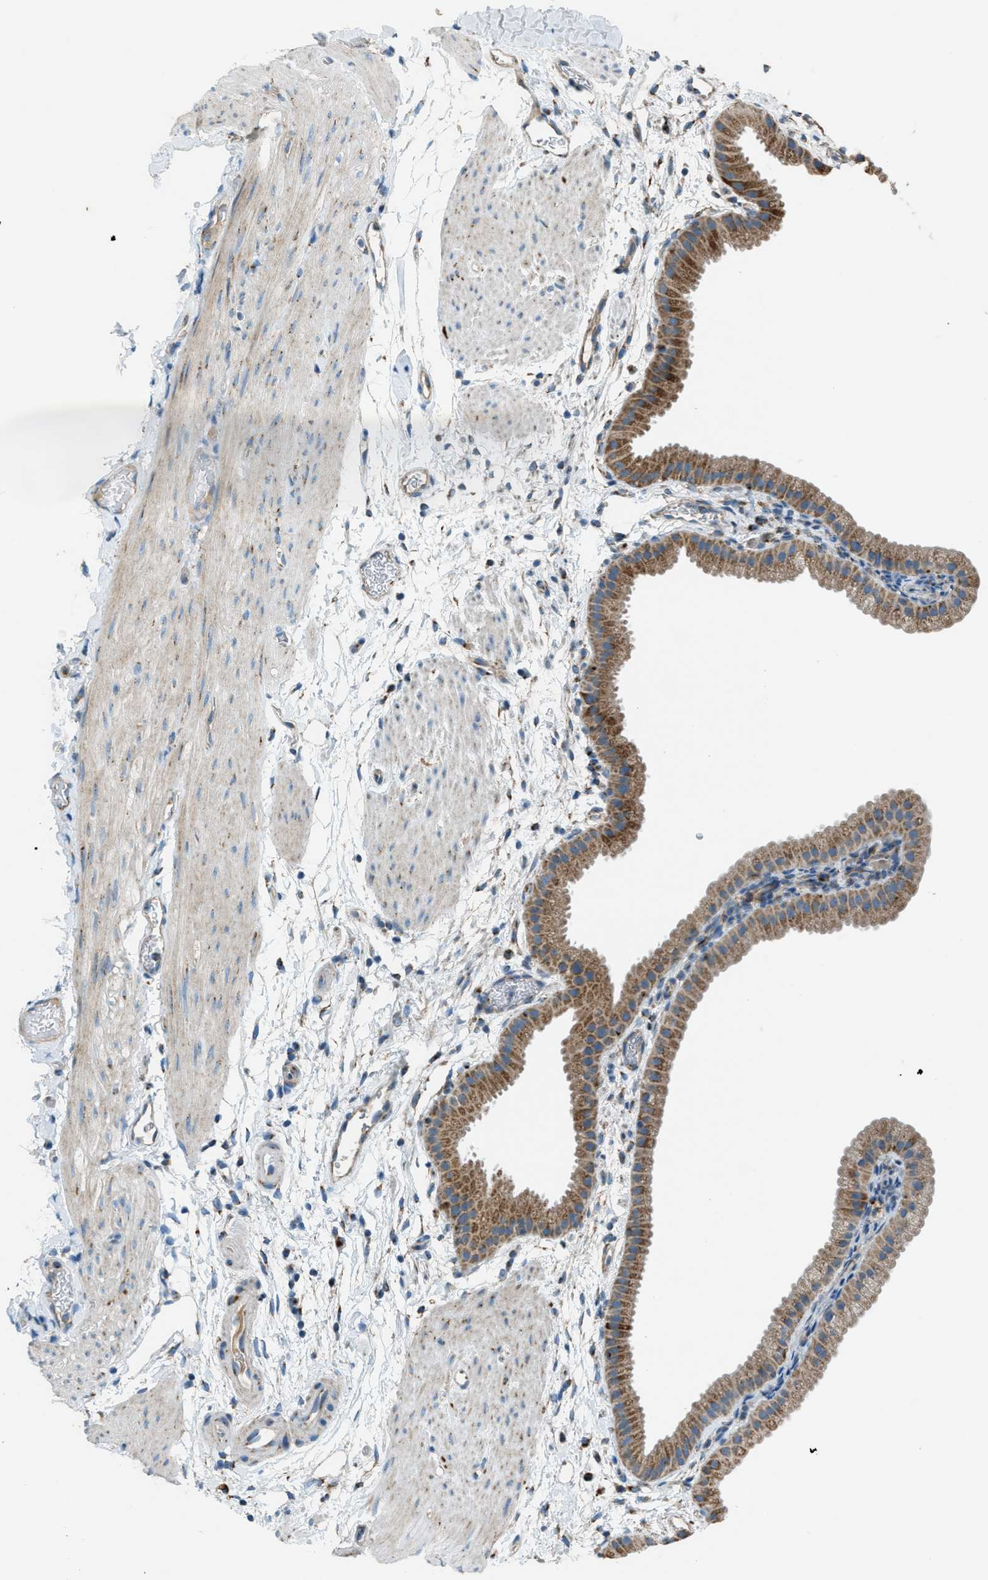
{"staining": {"intensity": "moderate", "quantity": ">75%", "location": "cytoplasmic/membranous"}, "tissue": "gallbladder", "cell_type": "Glandular cells", "image_type": "normal", "snomed": [{"axis": "morphology", "description": "Normal tissue, NOS"}, {"axis": "topography", "description": "Gallbladder"}], "caption": "Moderate cytoplasmic/membranous protein expression is seen in about >75% of glandular cells in gallbladder. The staining is performed using DAB (3,3'-diaminobenzidine) brown chromogen to label protein expression. The nuclei are counter-stained blue using hematoxylin.", "gene": "BCKDK", "patient": {"sex": "female", "age": 64}}